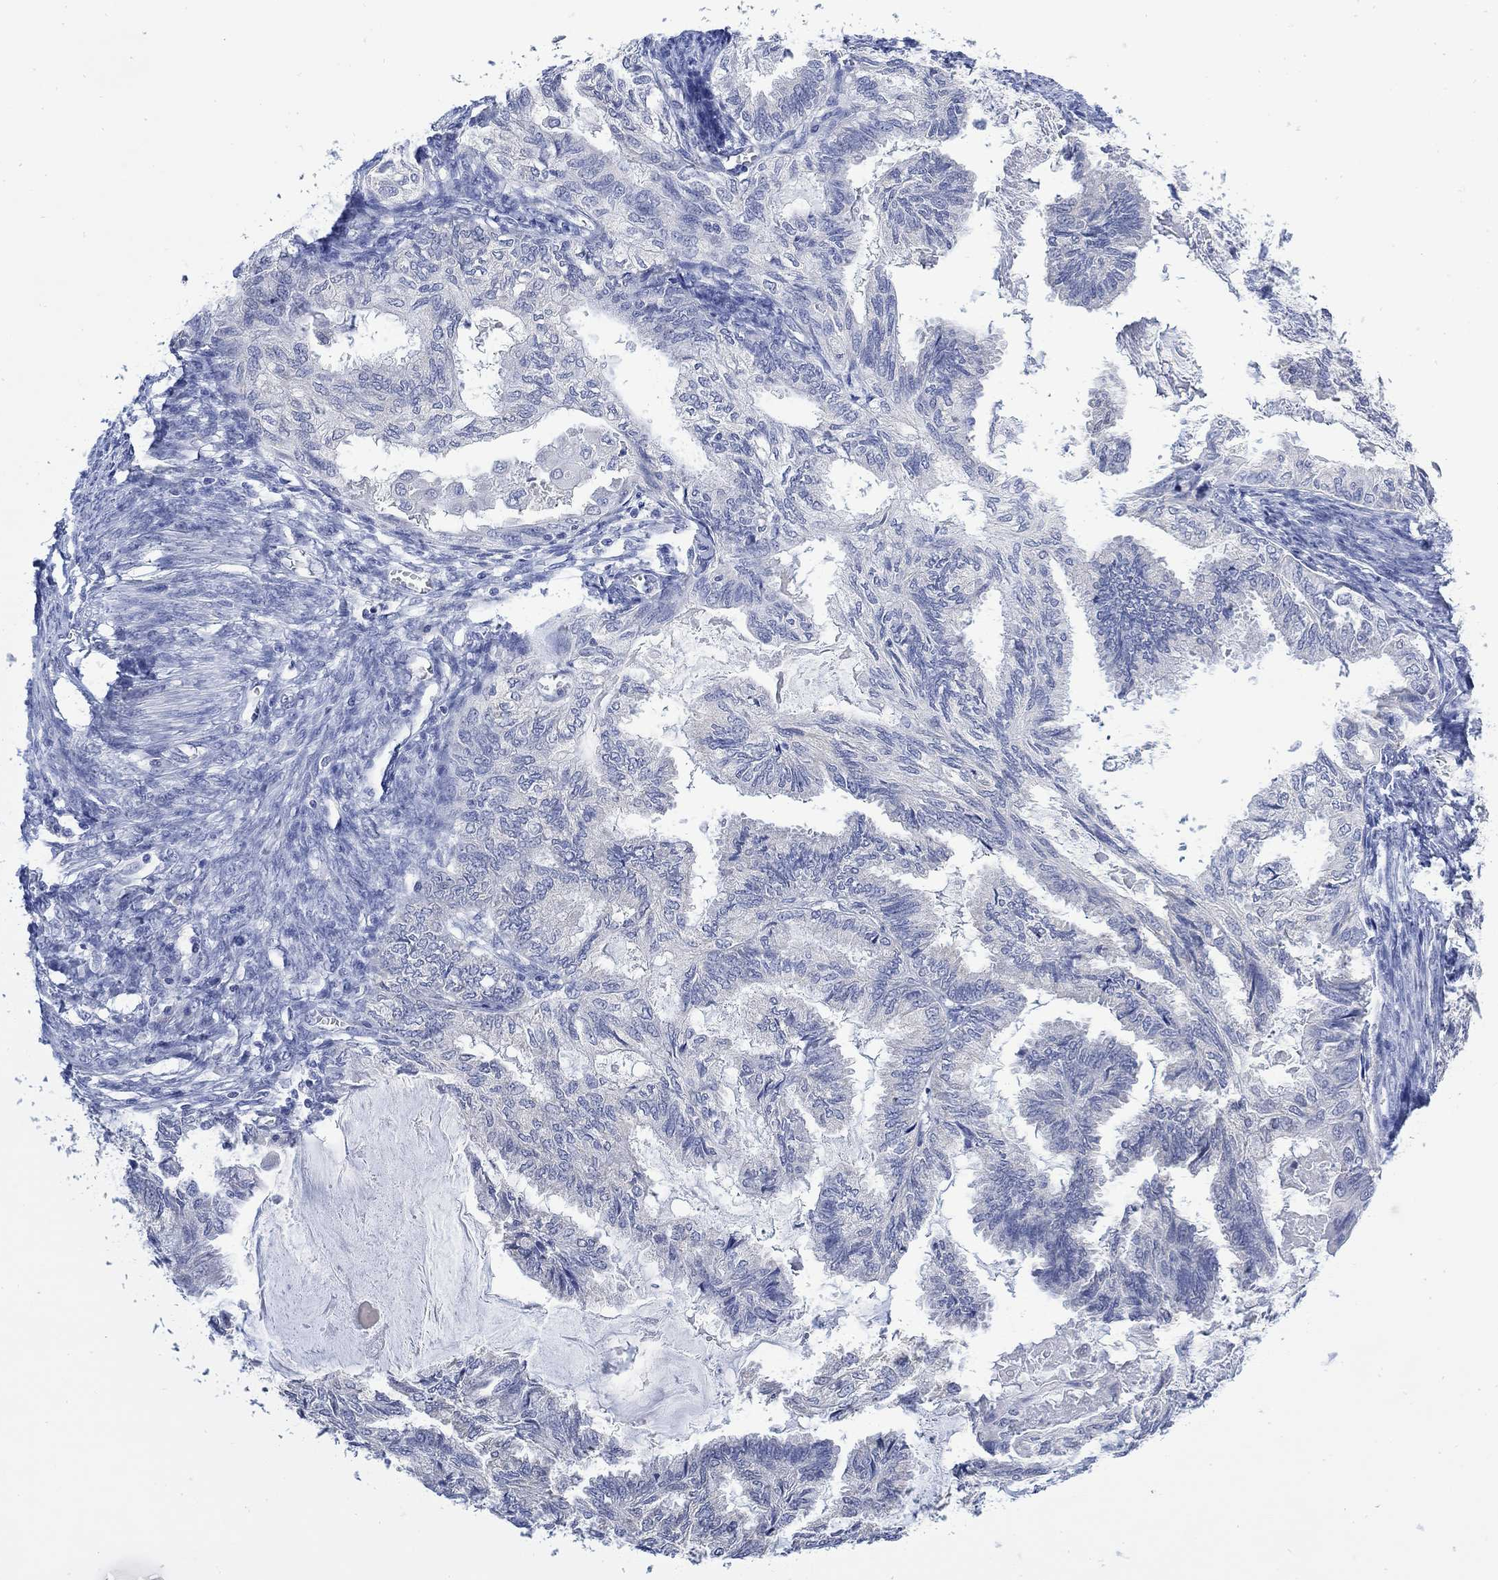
{"staining": {"intensity": "negative", "quantity": "none", "location": "none"}, "tissue": "endometrial cancer", "cell_type": "Tumor cells", "image_type": "cancer", "snomed": [{"axis": "morphology", "description": "Adenocarcinoma, NOS"}, {"axis": "topography", "description": "Endometrium"}], "caption": "Immunohistochemistry (IHC) photomicrograph of human adenocarcinoma (endometrial) stained for a protein (brown), which displays no expression in tumor cells. (Stains: DAB (3,3'-diaminobenzidine) immunohistochemistry (IHC) with hematoxylin counter stain, Microscopy: brightfield microscopy at high magnification).", "gene": "FBP2", "patient": {"sex": "female", "age": 86}}